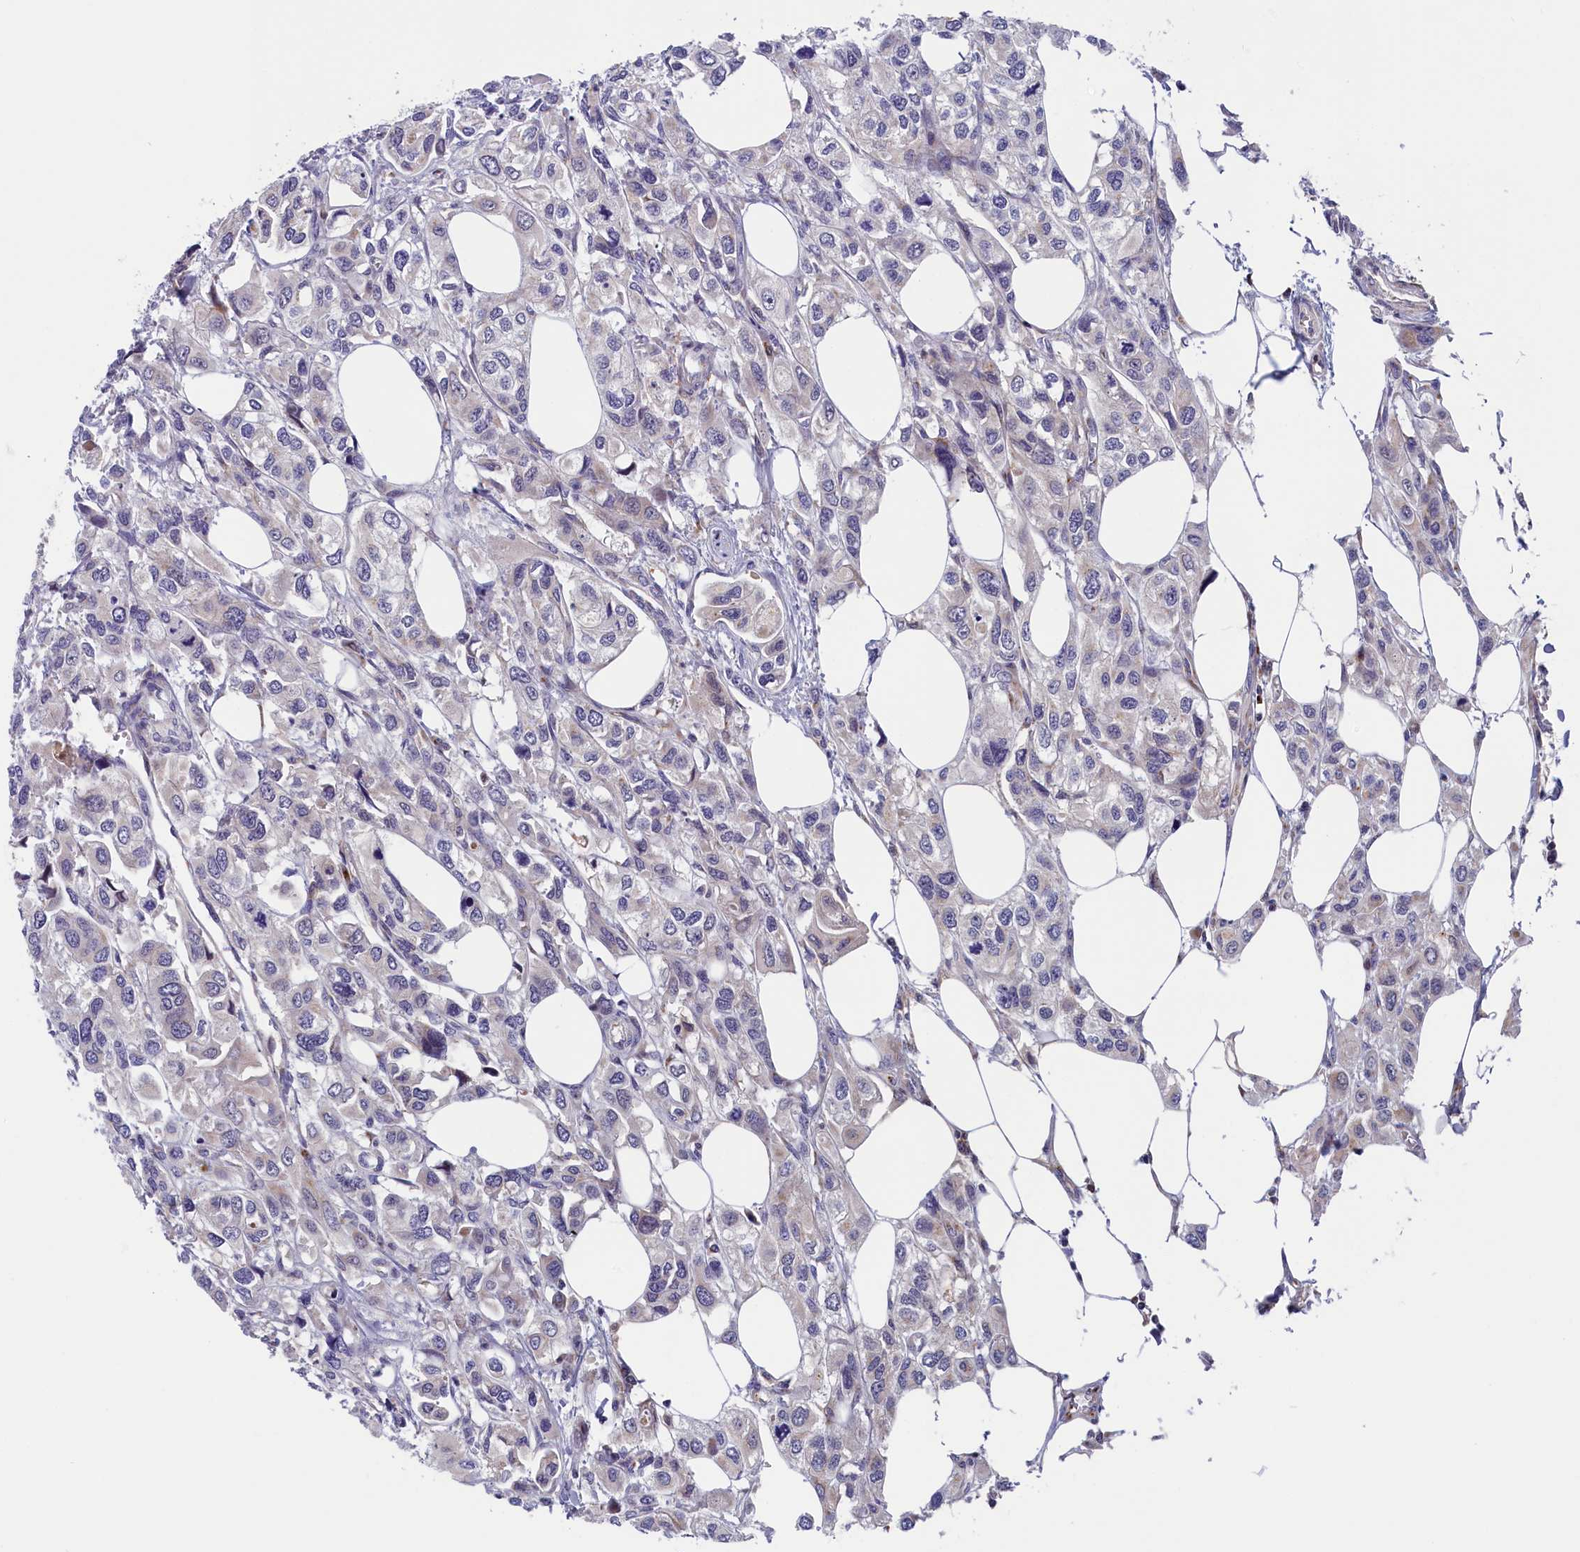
{"staining": {"intensity": "negative", "quantity": "none", "location": "none"}, "tissue": "urothelial cancer", "cell_type": "Tumor cells", "image_type": "cancer", "snomed": [{"axis": "morphology", "description": "Urothelial carcinoma, High grade"}, {"axis": "topography", "description": "Urinary bladder"}], "caption": "High magnification brightfield microscopy of urothelial cancer stained with DAB (3,3'-diaminobenzidine) (brown) and counterstained with hematoxylin (blue): tumor cells show no significant staining.", "gene": "CHST12", "patient": {"sex": "male", "age": 67}}